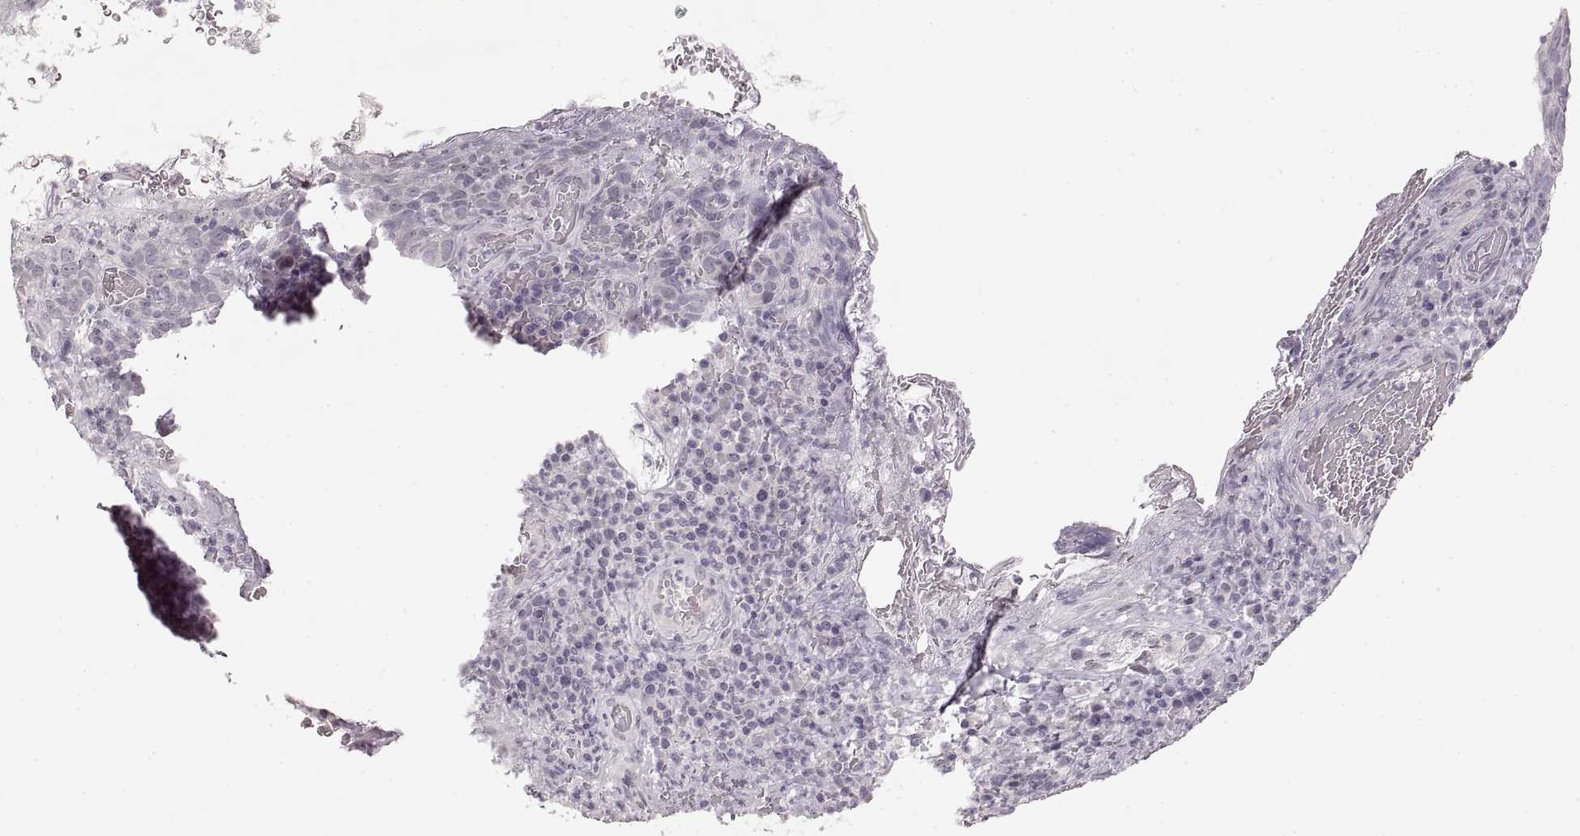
{"staining": {"intensity": "negative", "quantity": "none", "location": "none"}, "tissue": "skin cancer", "cell_type": "Tumor cells", "image_type": "cancer", "snomed": [{"axis": "morphology", "description": "Squamous cell carcinoma, NOS"}, {"axis": "topography", "description": "Skin"}, {"axis": "topography", "description": "Anal"}], "caption": "Immunohistochemistry micrograph of skin squamous cell carcinoma stained for a protein (brown), which reveals no positivity in tumor cells.", "gene": "PCSK2", "patient": {"sex": "female", "age": 51}}